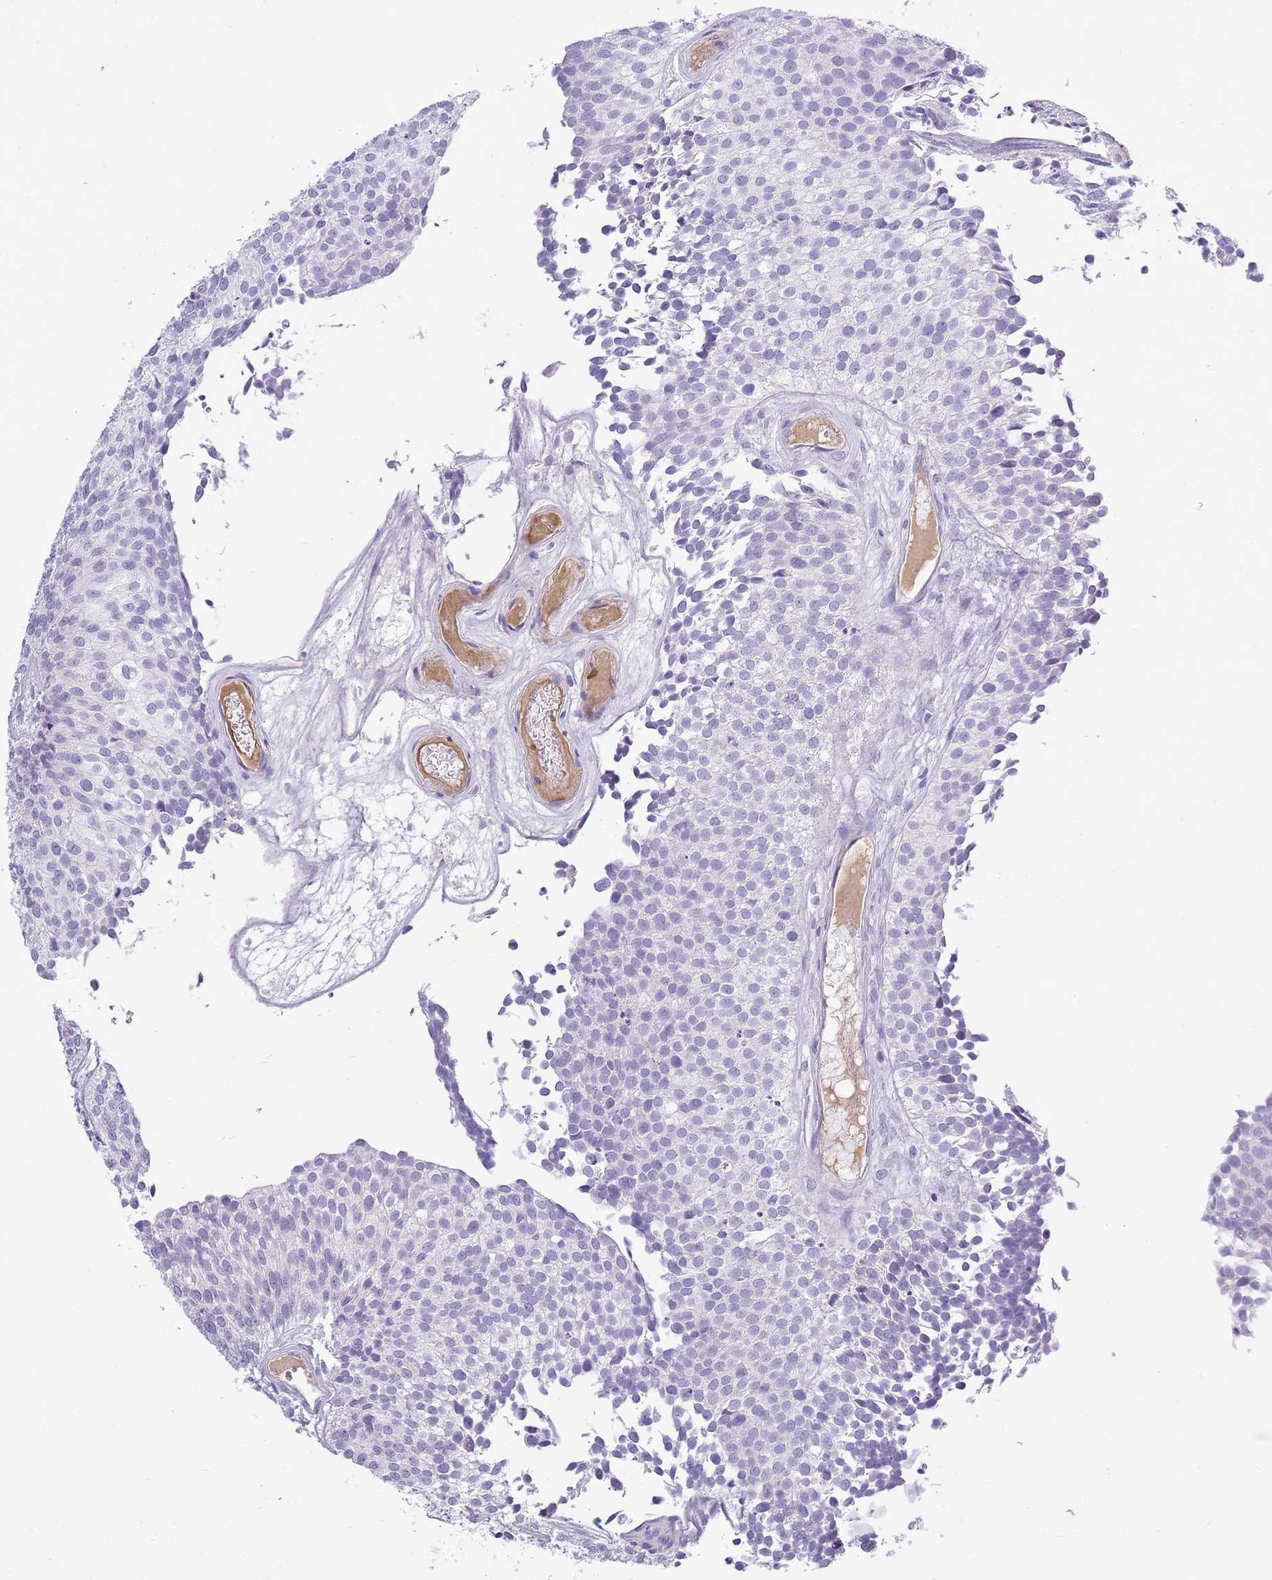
{"staining": {"intensity": "negative", "quantity": "none", "location": "none"}, "tissue": "urothelial cancer", "cell_type": "Tumor cells", "image_type": "cancer", "snomed": [{"axis": "morphology", "description": "Urothelial carcinoma, Low grade"}, {"axis": "topography", "description": "Urinary bladder"}], "caption": "DAB immunohistochemical staining of urothelial carcinoma (low-grade) reveals no significant expression in tumor cells.", "gene": "ZNF425", "patient": {"sex": "male", "age": 84}}